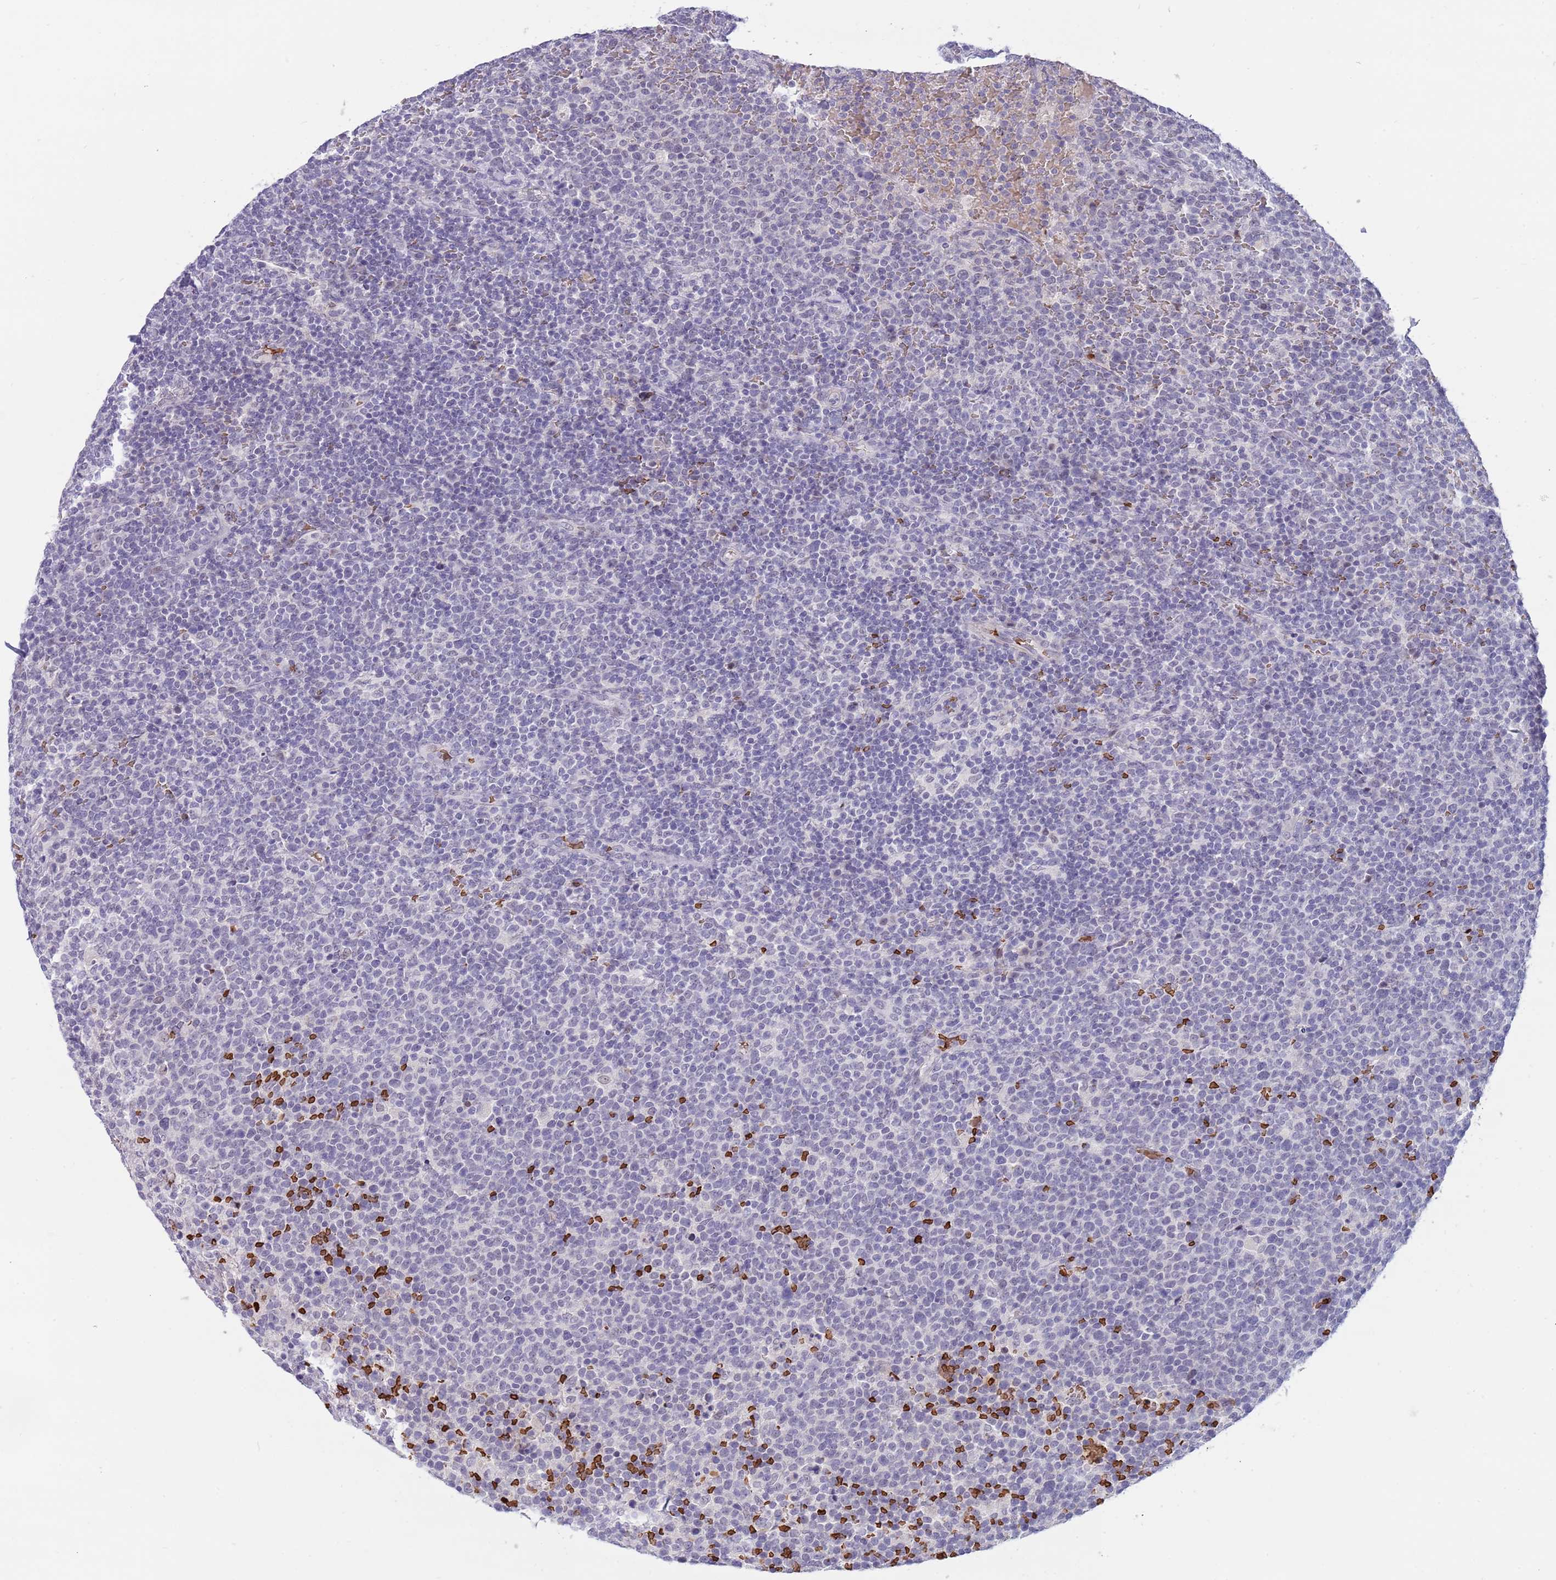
{"staining": {"intensity": "negative", "quantity": "none", "location": "none"}, "tissue": "lymphoma", "cell_type": "Tumor cells", "image_type": "cancer", "snomed": [{"axis": "morphology", "description": "Malignant lymphoma, non-Hodgkin's type, High grade"}, {"axis": "topography", "description": "Lymph node"}], "caption": "Immunohistochemical staining of human malignant lymphoma, non-Hodgkin's type (high-grade) shows no significant expression in tumor cells.", "gene": "LYPD6B", "patient": {"sex": "male", "age": 61}}